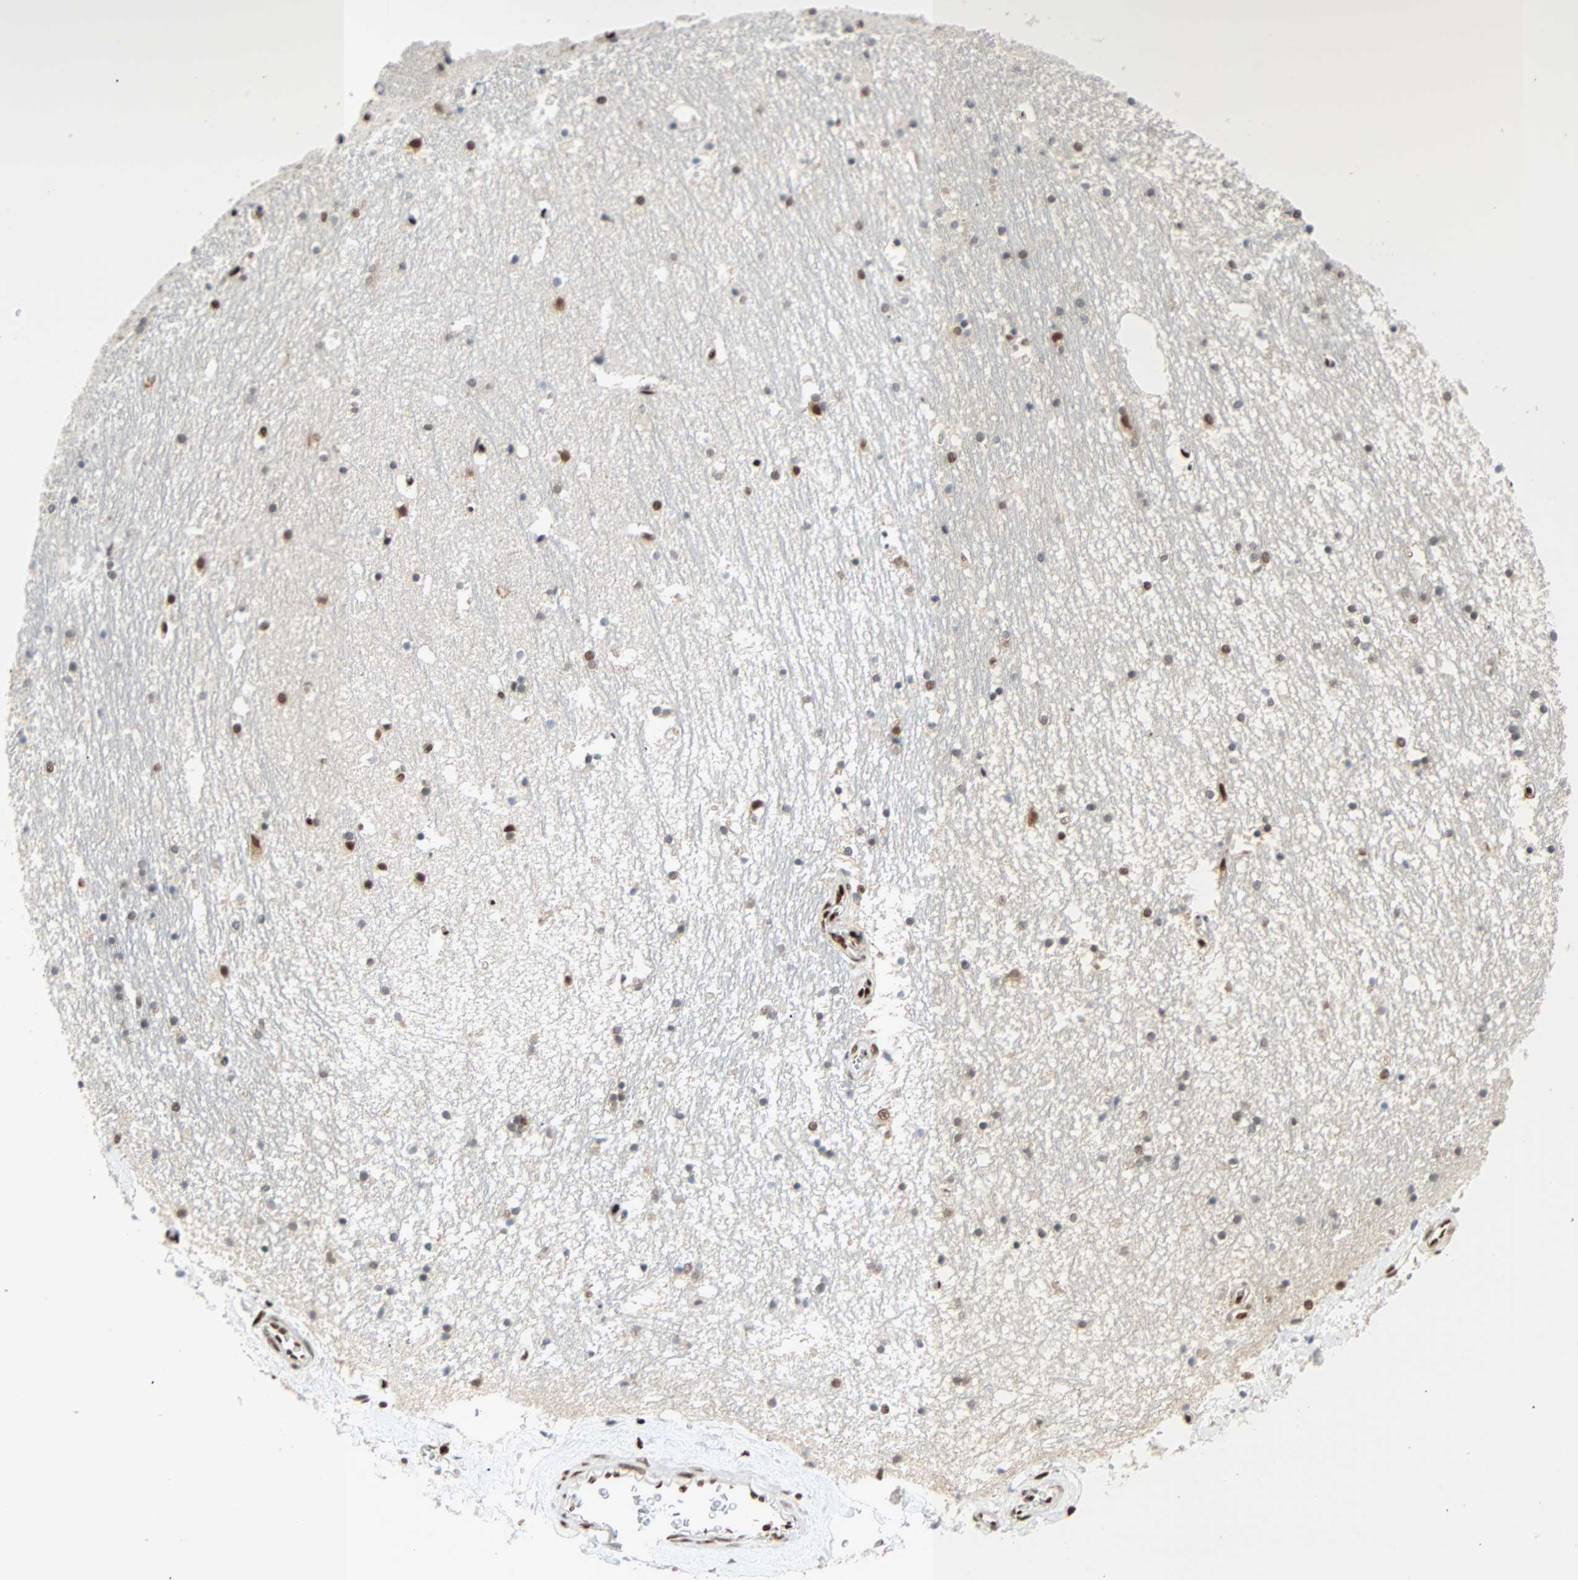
{"staining": {"intensity": "moderate", "quantity": "25%-75%", "location": "nuclear"}, "tissue": "hippocampus", "cell_type": "Glial cells", "image_type": "normal", "snomed": [{"axis": "morphology", "description": "Normal tissue, NOS"}, {"axis": "topography", "description": "Hippocampus"}], "caption": "A histopathology image showing moderate nuclear positivity in about 25%-75% of glial cells in unremarkable hippocampus, as visualized by brown immunohistochemical staining.", "gene": "CDK12", "patient": {"sex": "male", "age": 45}}